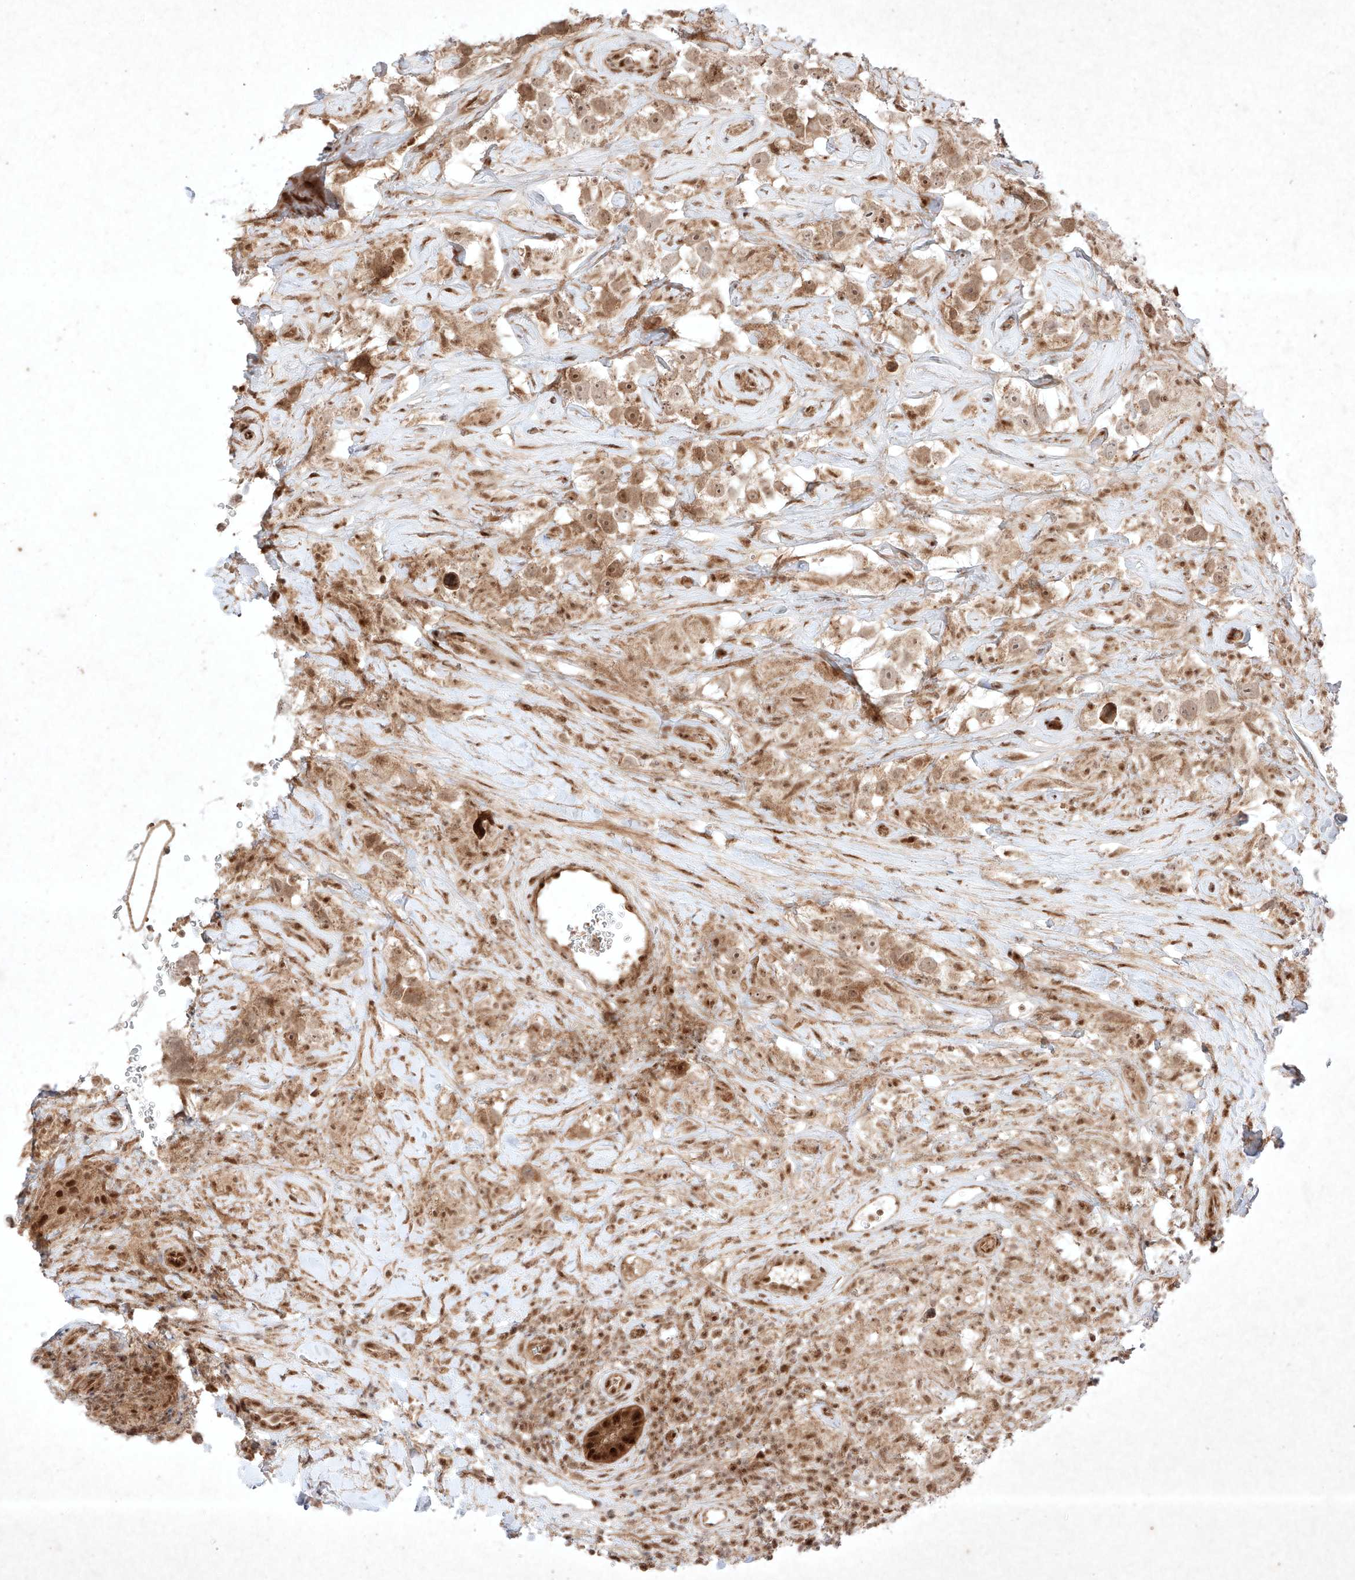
{"staining": {"intensity": "moderate", "quantity": ">75%", "location": "cytoplasmic/membranous,nuclear"}, "tissue": "testis cancer", "cell_type": "Tumor cells", "image_type": "cancer", "snomed": [{"axis": "morphology", "description": "Seminoma, NOS"}, {"axis": "topography", "description": "Testis"}], "caption": "Immunohistochemistry (IHC) photomicrograph of neoplastic tissue: testis cancer (seminoma) stained using immunohistochemistry (IHC) displays medium levels of moderate protein expression localized specifically in the cytoplasmic/membranous and nuclear of tumor cells, appearing as a cytoplasmic/membranous and nuclear brown color.", "gene": "RNF31", "patient": {"sex": "male", "age": 49}}